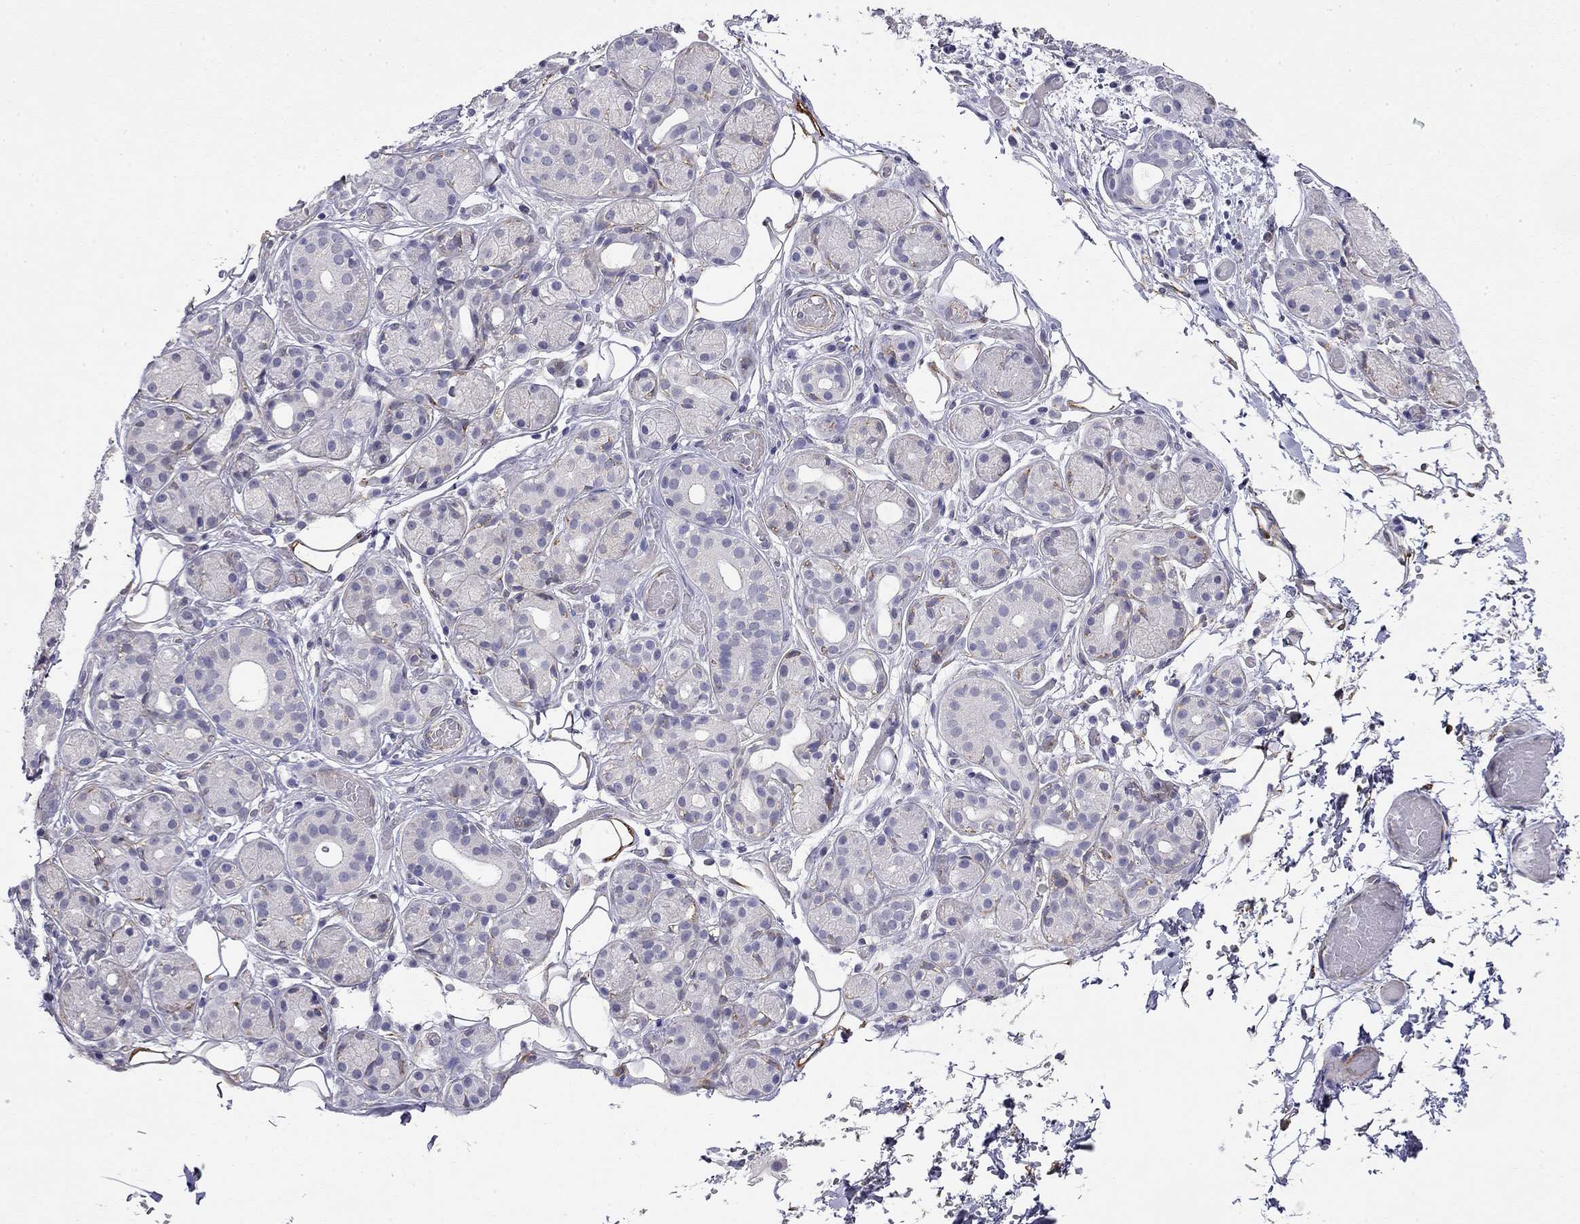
{"staining": {"intensity": "negative", "quantity": "none", "location": "none"}, "tissue": "salivary gland", "cell_type": "Glandular cells", "image_type": "normal", "snomed": [{"axis": "morphology", "description": "Normal tissue, NOS"}, {"axis": "topography", "description": "Salivary gland"}, {"axis": "topography", "description": "Peripheral nerve tissue"}], "caption": "There is no significant staining in glandular cells of salivary gland. Nuclei are stained in blue.", "gene": "RTL1", "patient": {"sex": "male", "age": 71}}